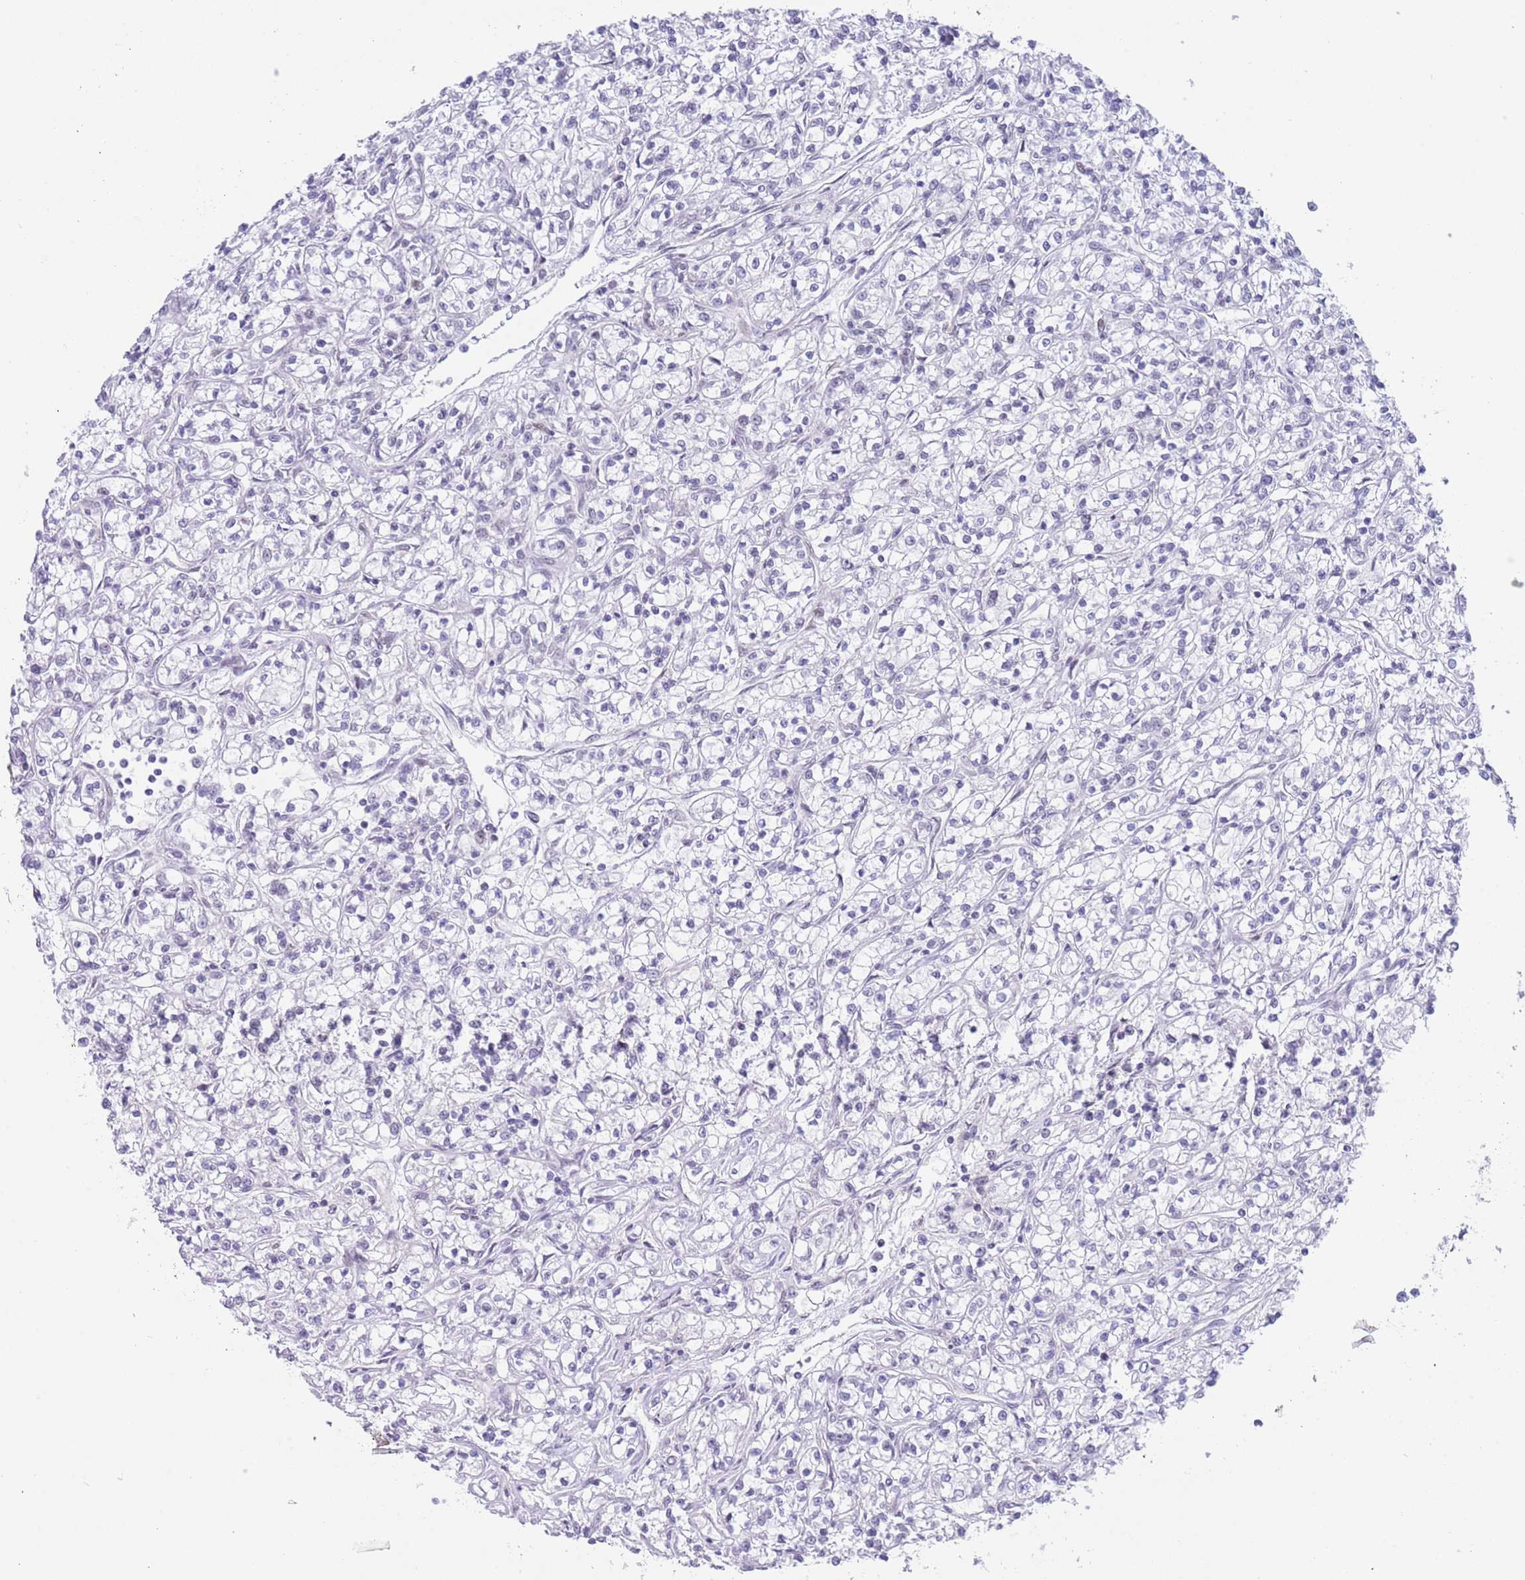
{"staining": {"intensity": "negative", "quantity": "none", "location": "none"}, "tissue": "renal cancer", "cell_type": "Tumor cells", "image_type": "cancer", "snomed": [{"axis": "morphology", "description": "Adenocarcinoma, NOS"}, {"axis": "topography", "description": "Kidney"}], "caption": "Immunohistochemistry micrograph of renal cancer stained for a protein (brown), which shows no positivity in tumor cells.", "gene": "ZNF382", "patient": {"sex": "female", "age": 59}}